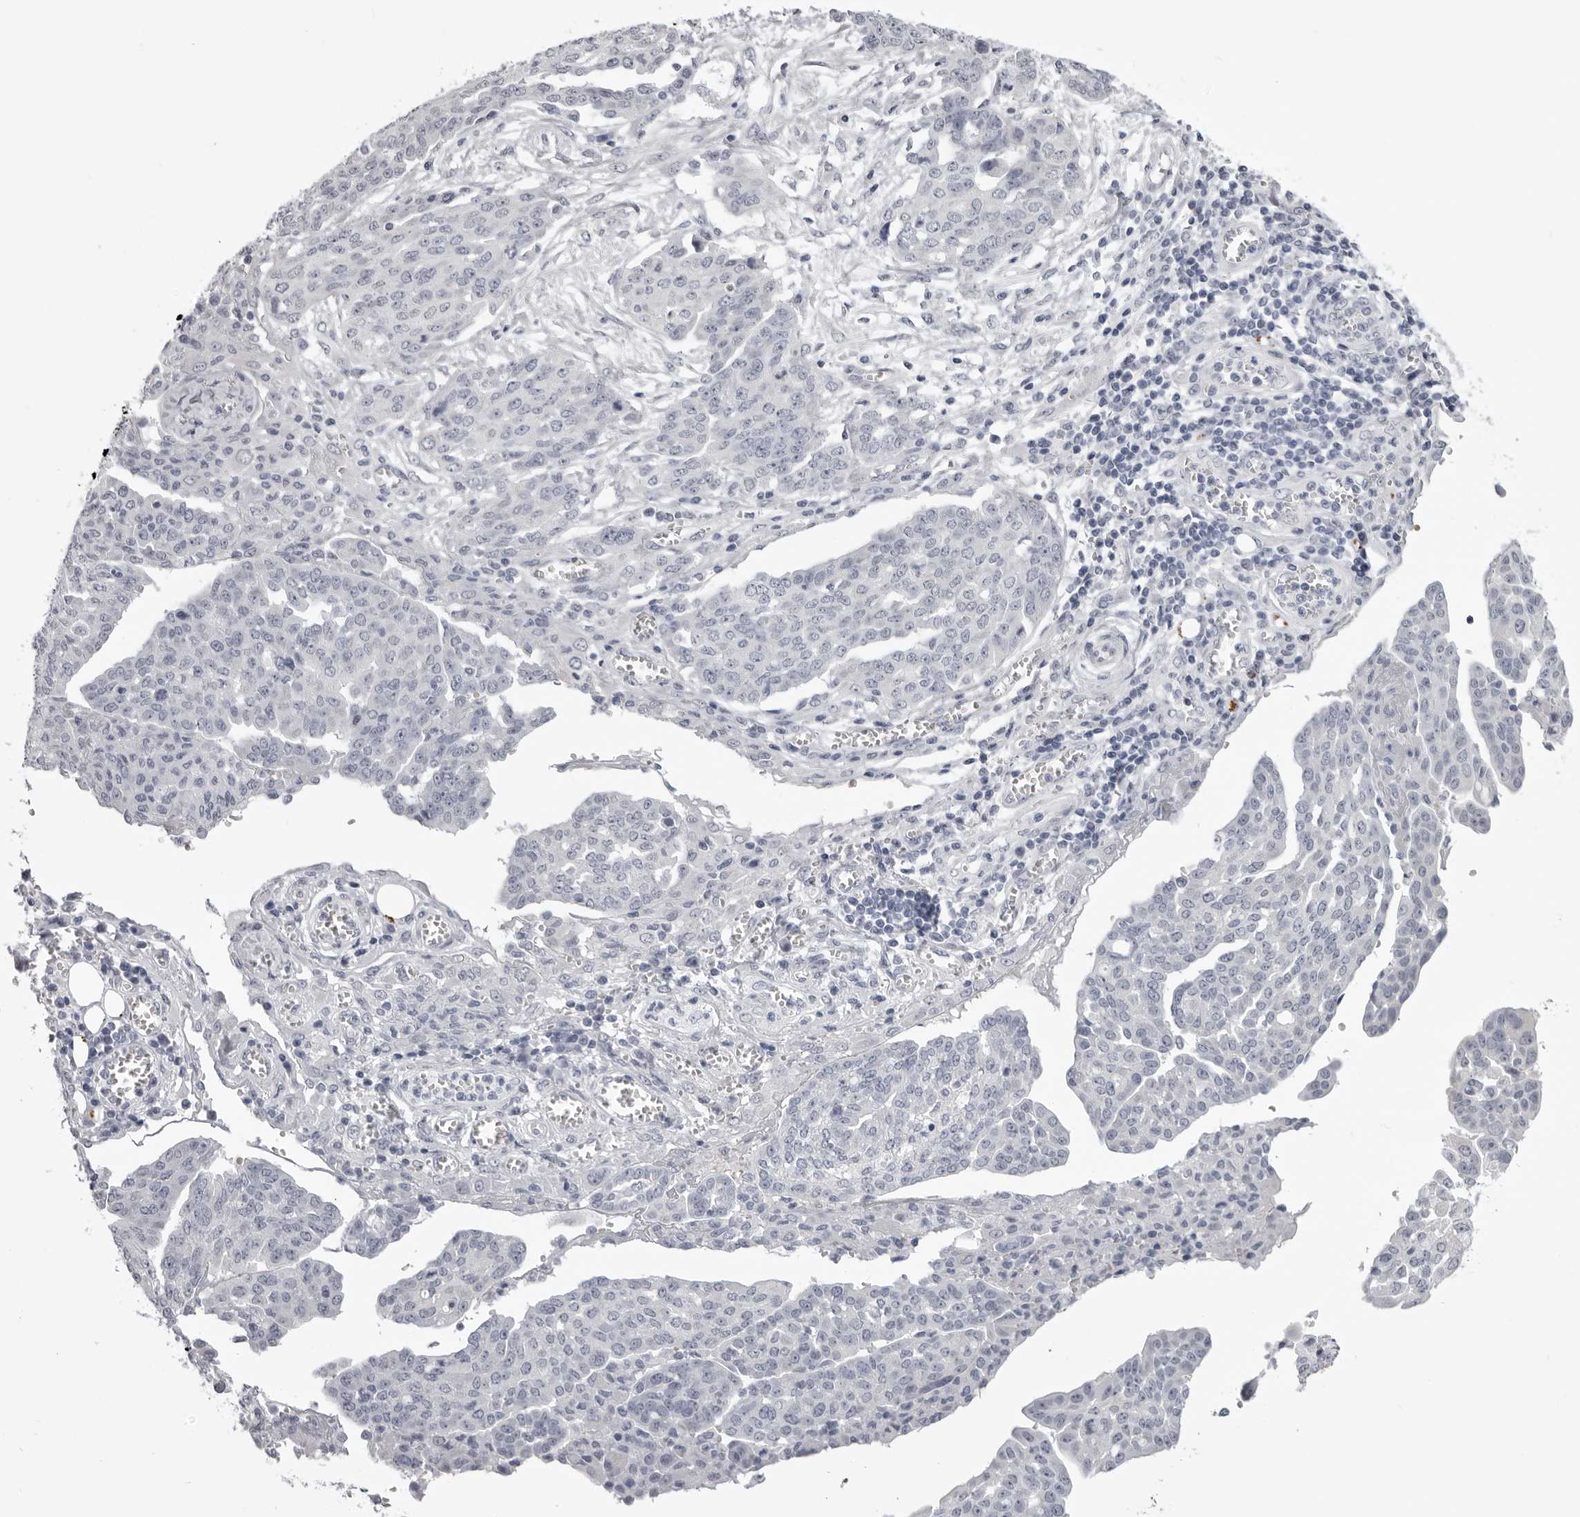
{"staining": {"intensity": "negative", "quantity": "none", "location": "none"}, "tissue": "ovarian cancer", "cell_type": "Tumor cells", "image_type": "cancer", "snomed": [{"axis": "morphology", "description": "Cystadenocarcinoma, serous, NOS"}, {"axis": "topography", "description": "Soft tissue"}, {"axis": "topography", "description": "Ovary"}], "caption": "Ovarian cancer (serous cystadenocarcinoma) was stained to show a protein in brown. There is no significant positivity in tumor cells.", "gene": "EPHA10", "patient": {"sex": "female", "age": 57}}